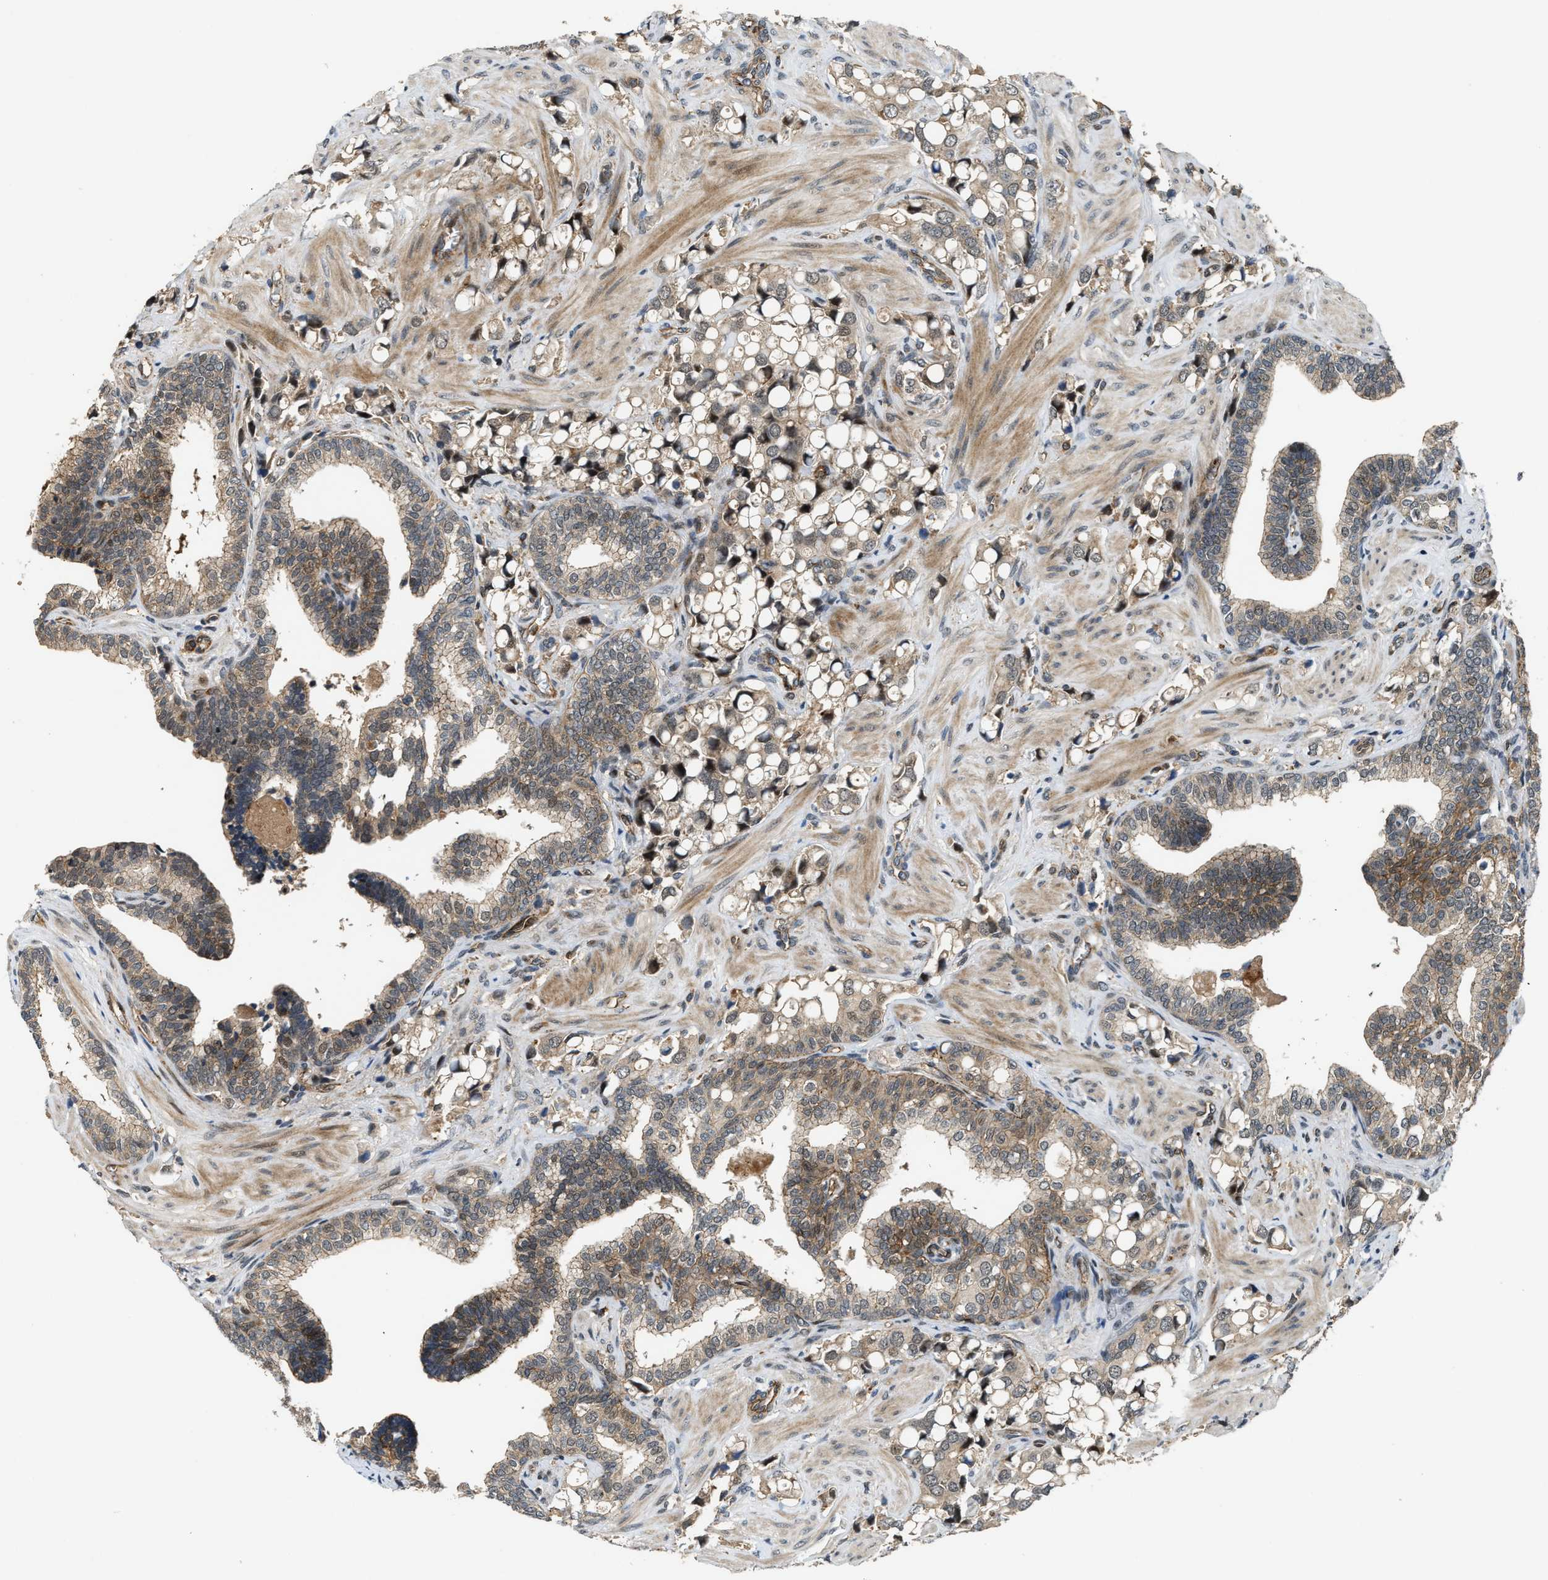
{"staining": {"intensity": "weak", "quantity": ">75%", "location": "cytoplasmic/membranous,nuclear"}, "tissue": "prostate cancer", "cell_type": "Tumor cells", "image_type": "cancer", "snomed": [{"axis": "morphology", "description": "Adenocarcinoma, High grade"}, {"axis": "topography", "description": "Prostate"}], "caption": "DAB immunohistochemical staining of prostate cancer (adenocarcinoma (high-grade)) exhibits weak cytoplasmic/membranous and nuclear protein expression in about >75% of tumor cells.", "gene": "DPF2", "patient": {"sex": "male", "age": 52}}